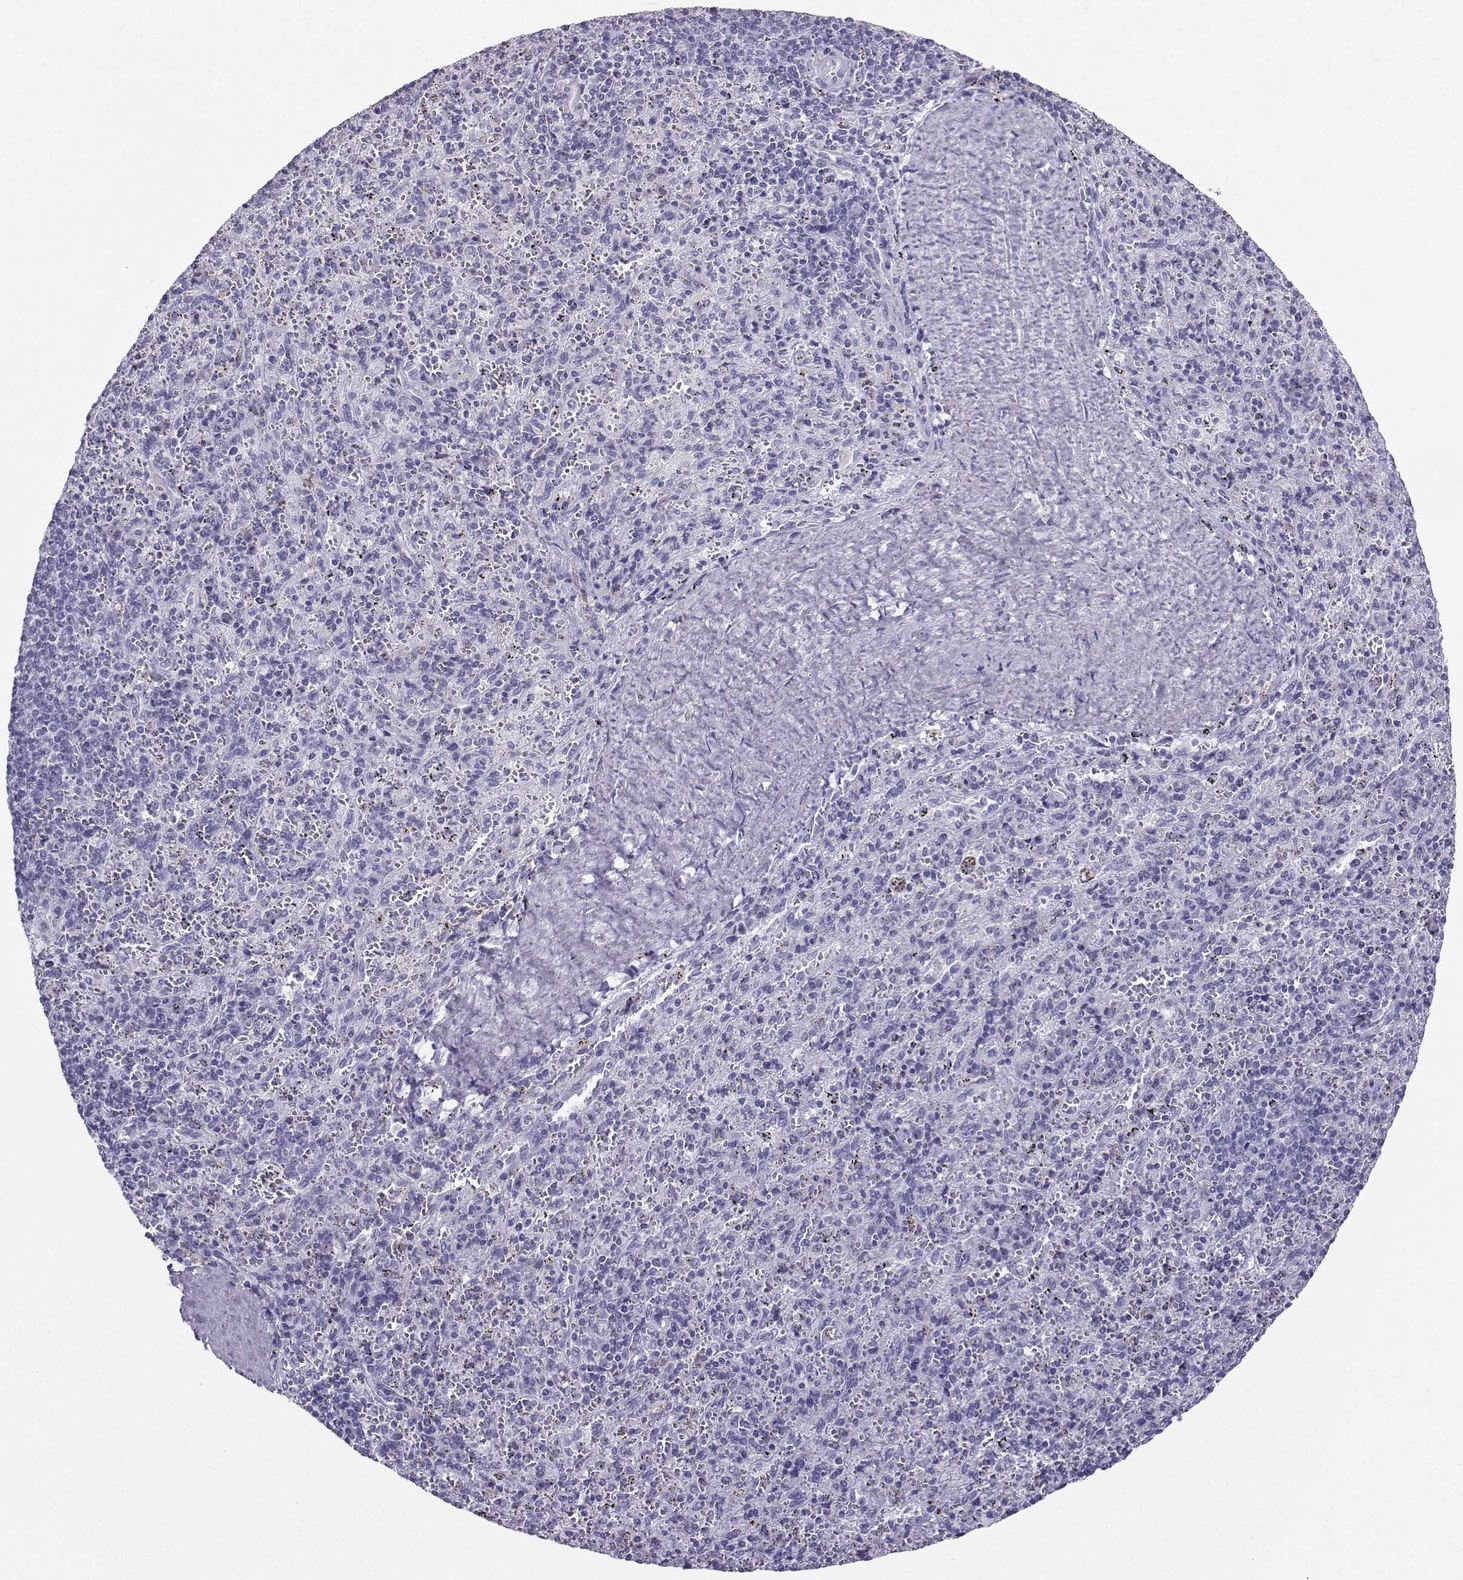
{"staining": {"intensity": "negative", "quantity": "none", "location": "none"}, "tissue": "spleen", "cell_type": "Cells in red pulp", "image_type": "normal", "snomed": [{"axis": "morphology", "description": "Normal tissue, NOS"}, {"axis": "topography", "description": "Spleen"}], "caption": "Immunohistochemical staining of normal spleen reveals no significant staining in cells in red pulp.", "gene": "SLC18A2", "patient": {"sex": "male", "age": 57}}